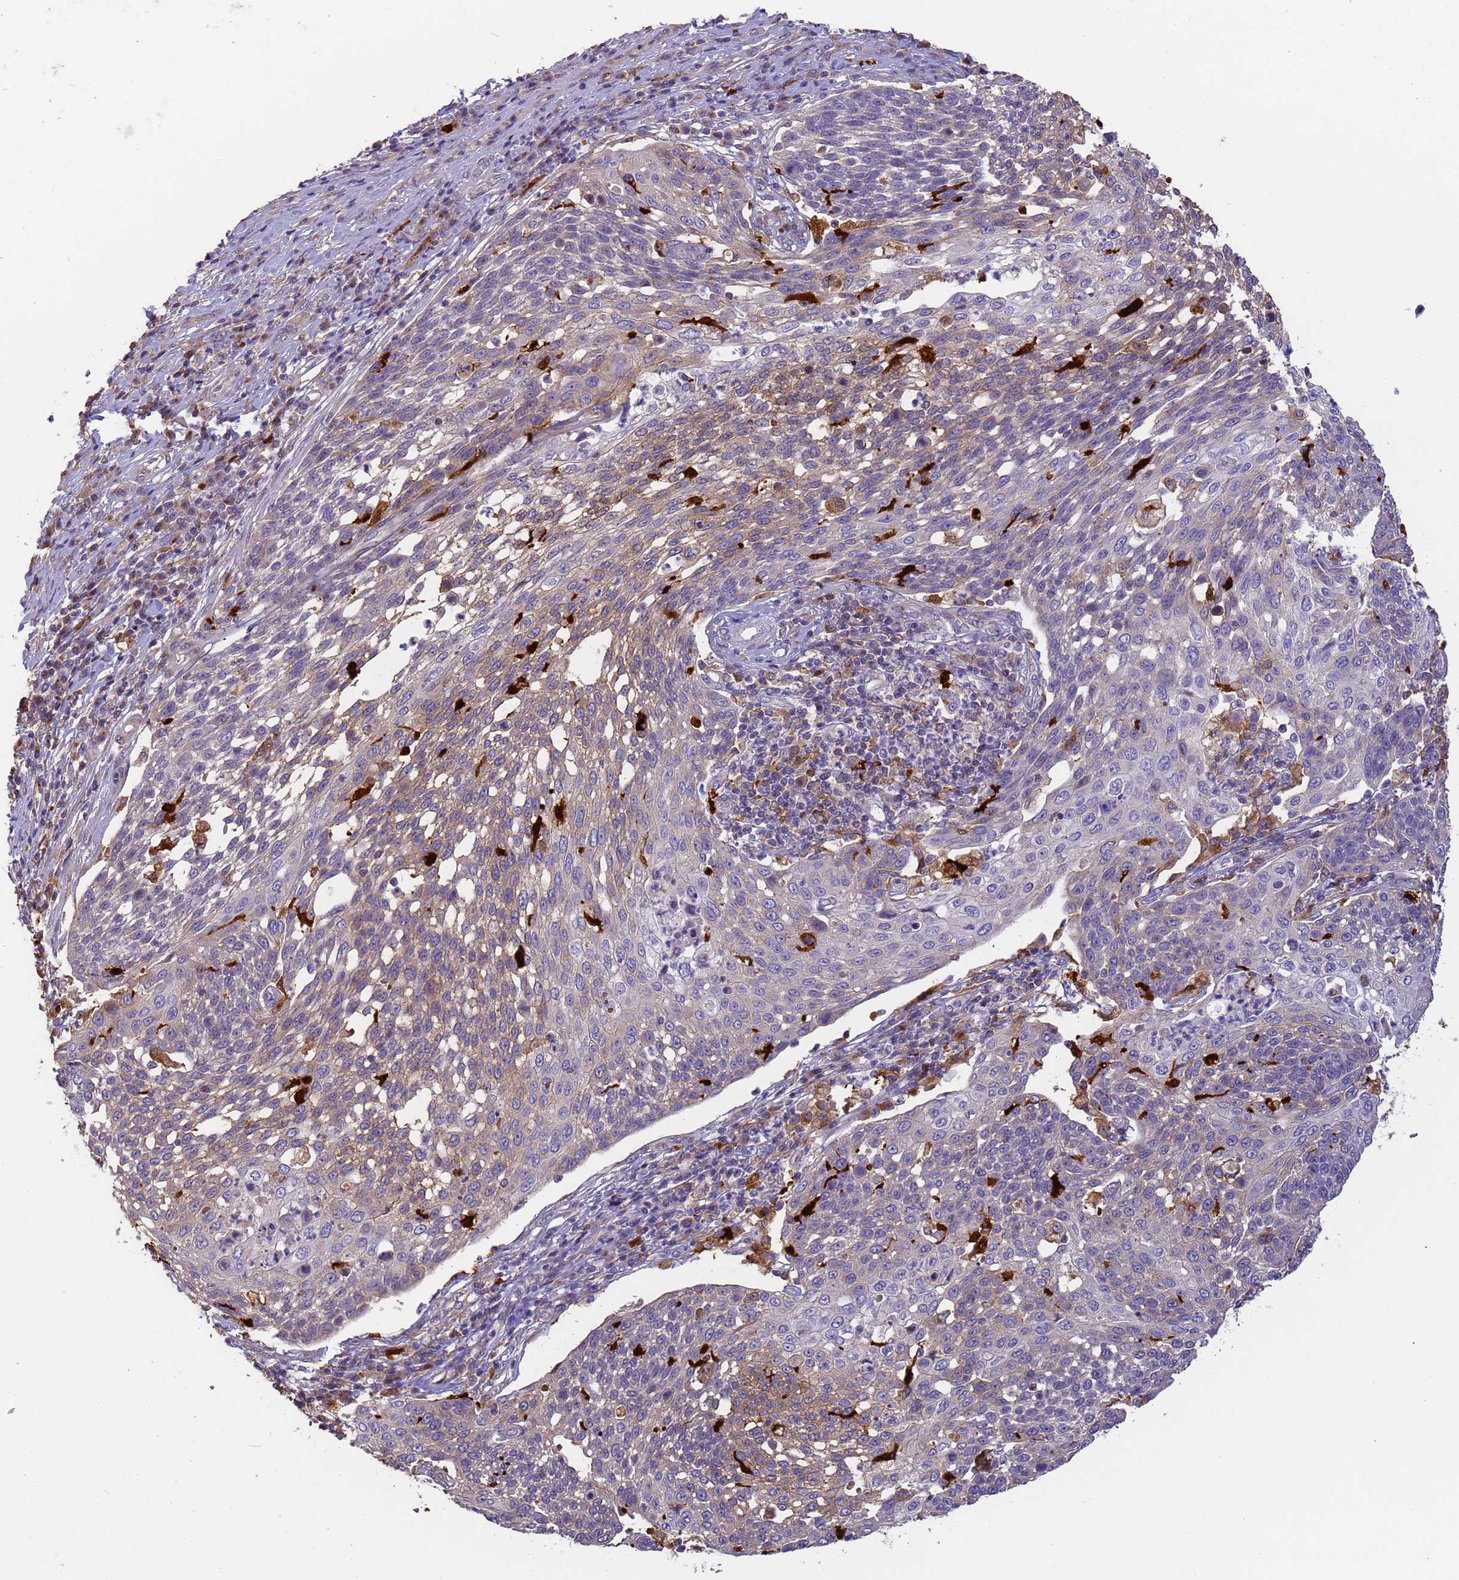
{"staining": {"intensity": "moderate", "quantity": "<25%", "location": "cytoplasmic/membranous"}, "tissue": "cervical cancer", "cell_type": "Tumor cells", "image_type": "cancer", "snomed": [{"axis": "morphology", "description": "Squamous cell carcinoma, NOS"}, {"axis": "topography", "description": "Cervix"}], "caption": "Immunohistochemical staining of human squamous cell carcinoma (cervical) displays moderate cytoplasmic/membranous protein expression in about <25% of tumor cells.", "gene": "M6PR", "patient": {"sex": "female", "age": 34}}